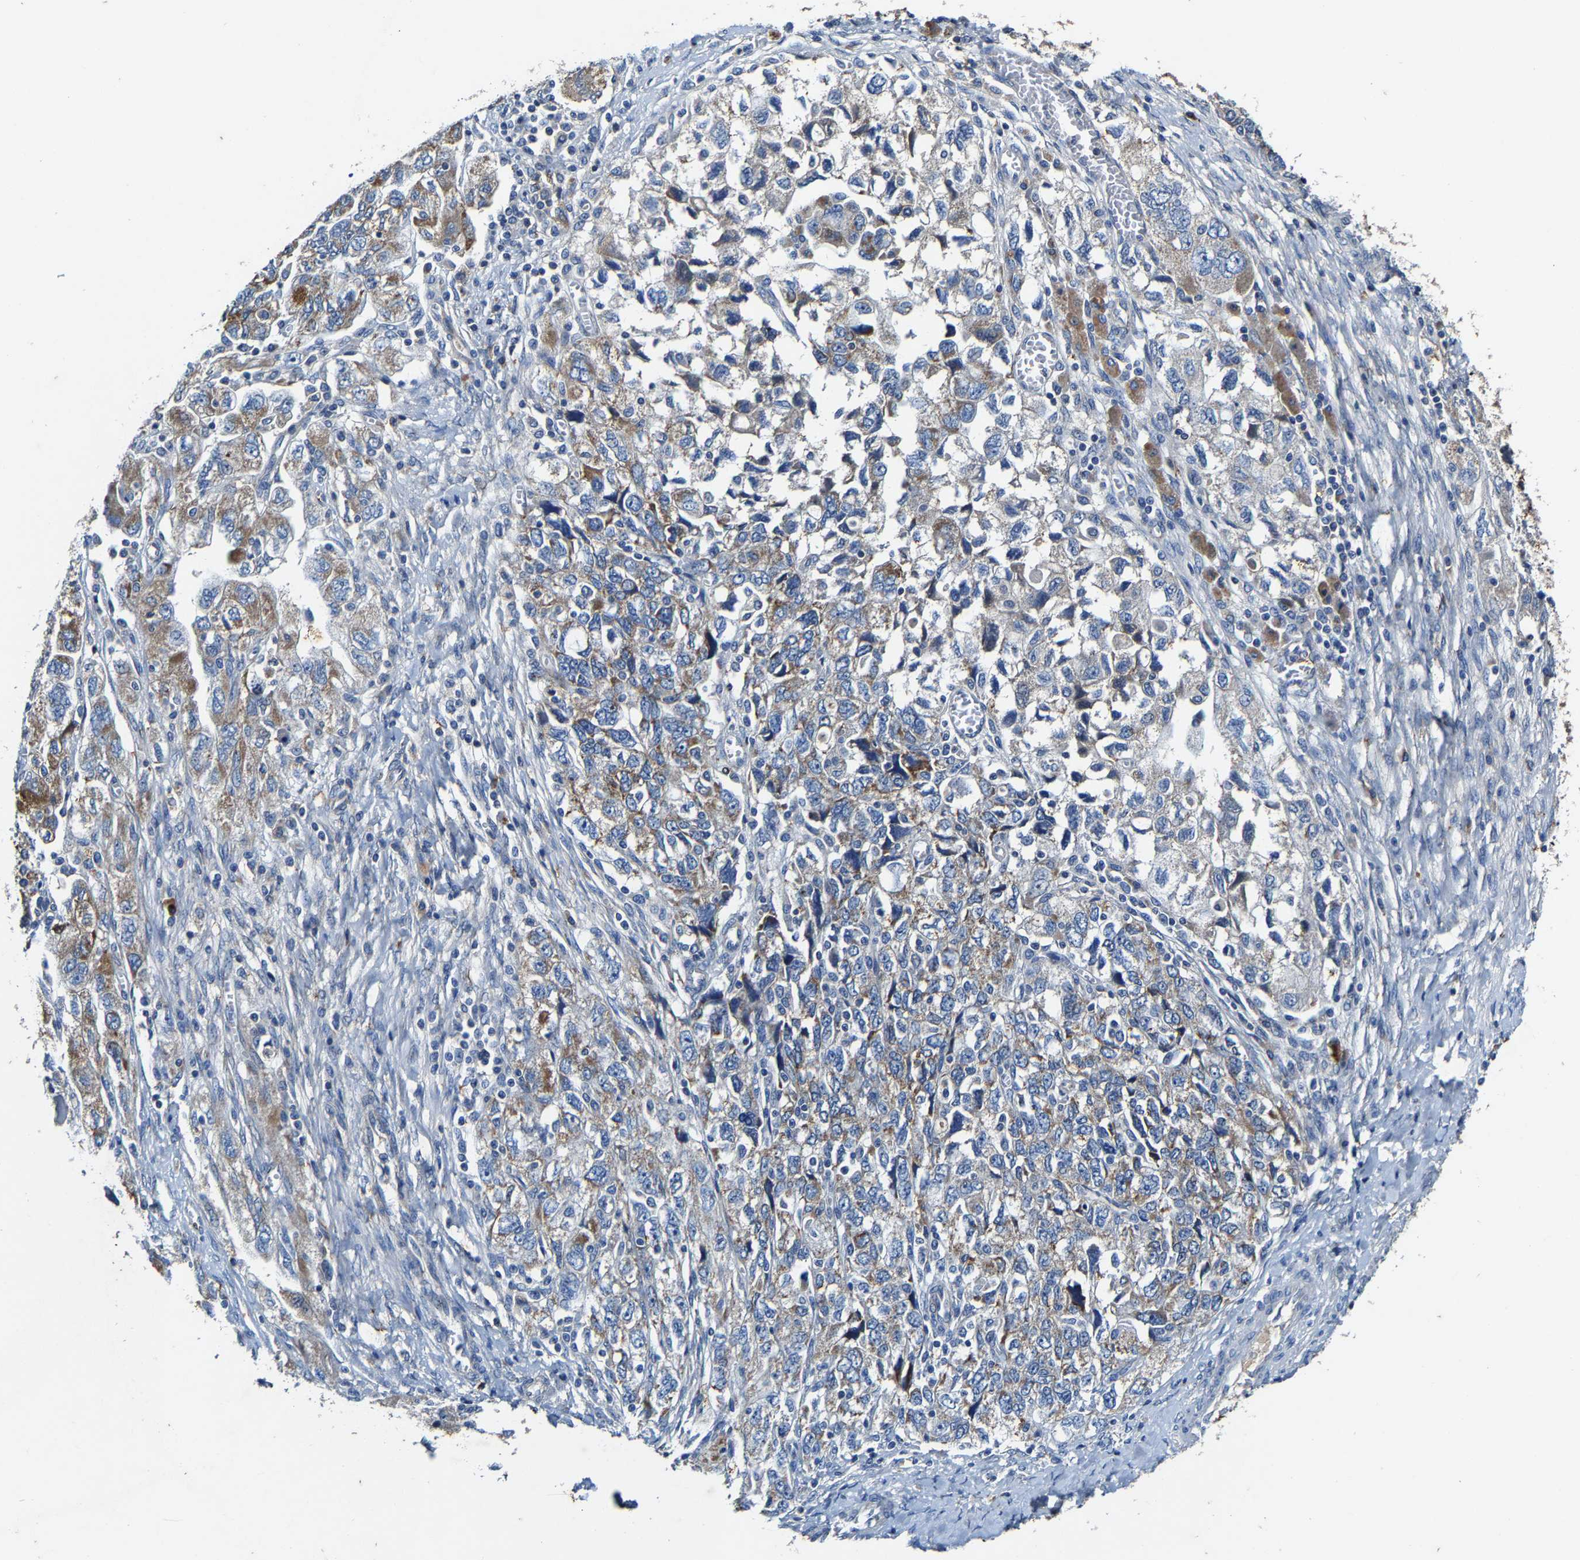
{"staining": {"intensity": "moderate", "quantity": "25%-75%", "location": "cytoplasmic/membranous"}, "tissue": "ovarian cancer", "cell_type": "Tumor cells", "image_type": "cancer", "snomed": [{"axis": "morphology", "description": "Carcinoma, NOS"}, {"axis": "morphology", "description": "Cystadenocarcinoma, serous, NOS"}, {"axis": "topography", "description": "Ovary"}], "caption": "Moderate cytoplasmic/membranous protein positivity is appreciated in approximately 25%-75% of tumor cells in ovarian cancer (serous cystadenocarcinoma).", "gene": "SLC25A25", "patient": {"sex": "female", "age": 69}}